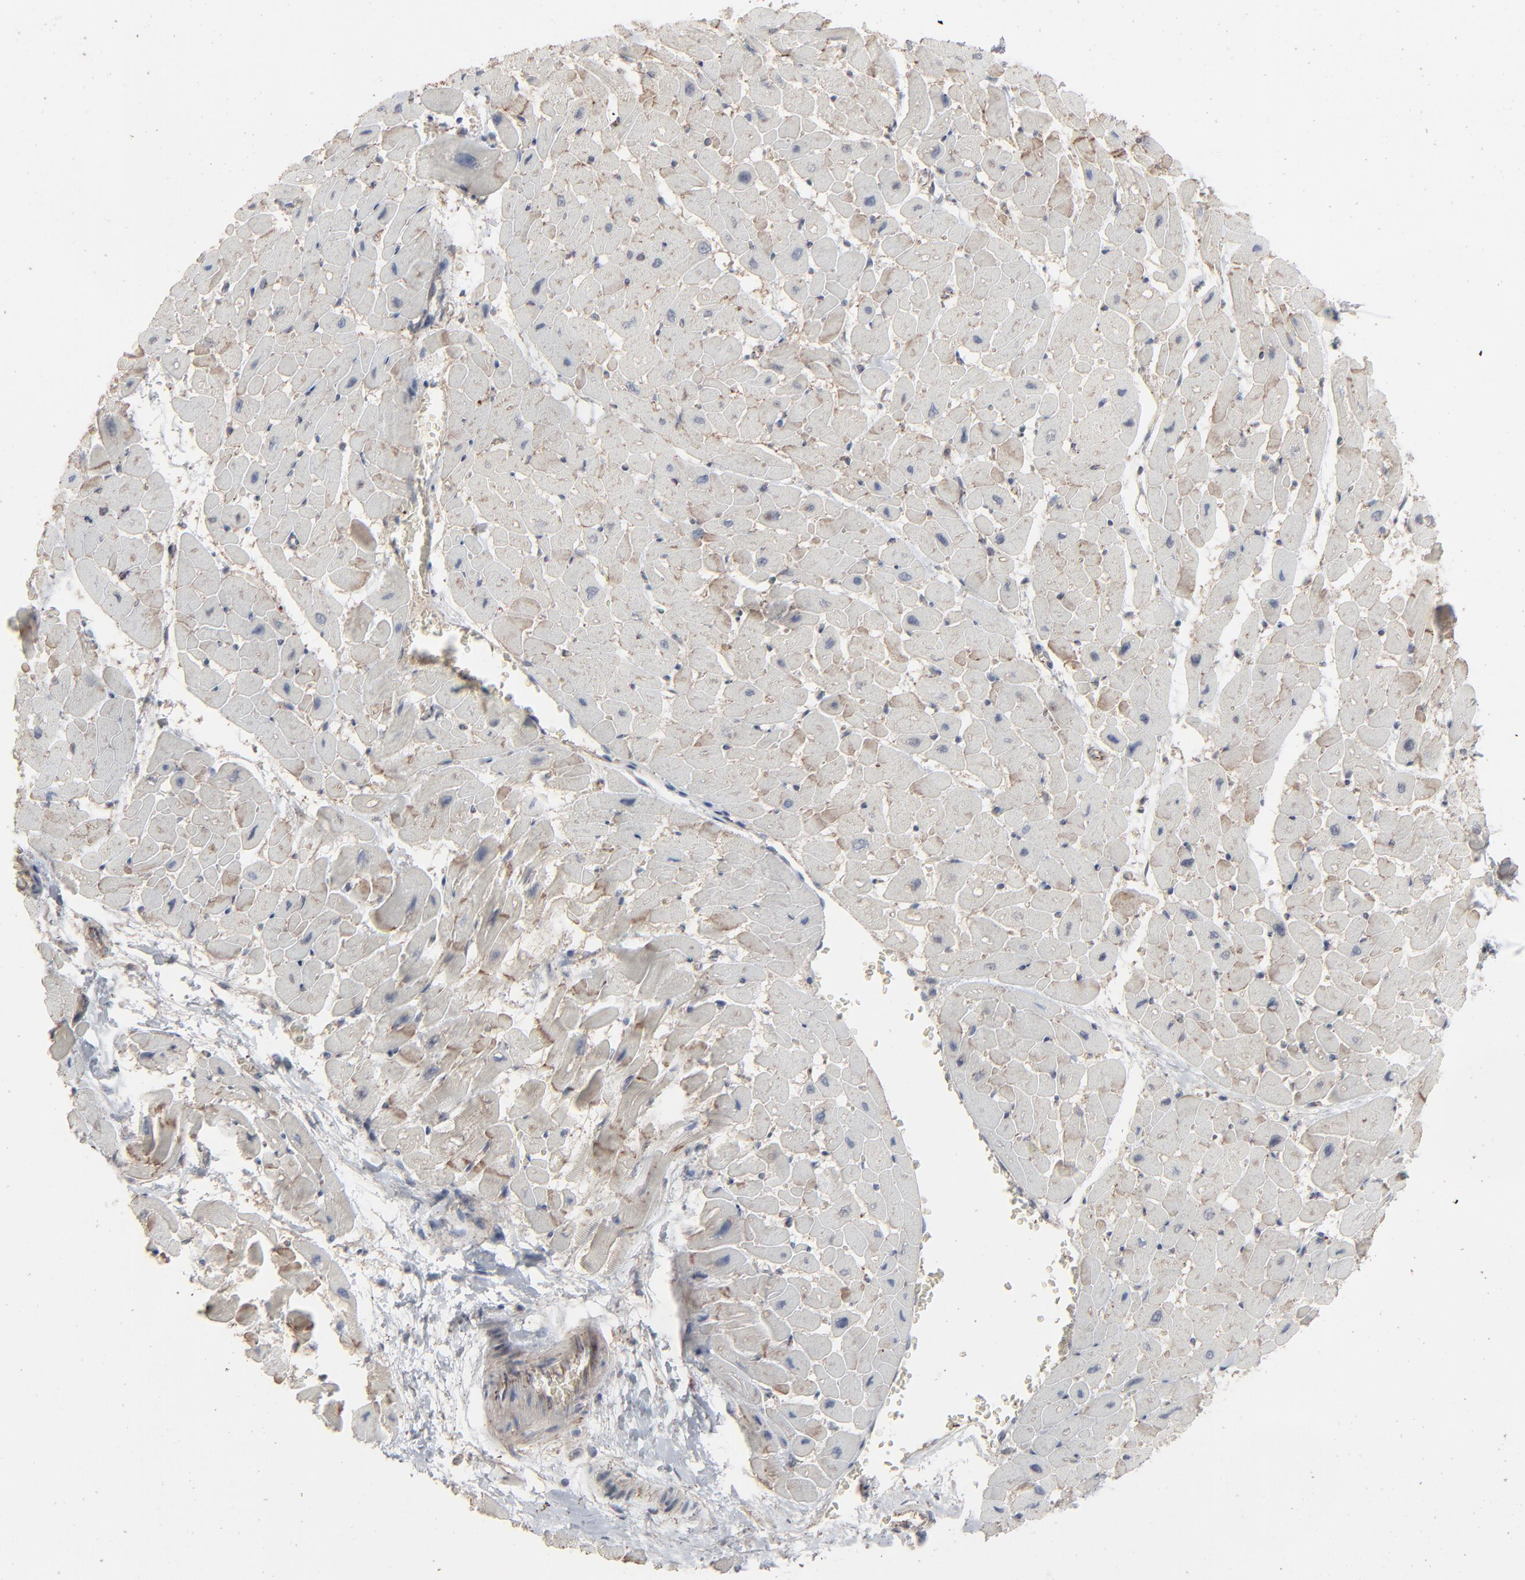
{"staining": {"intensity": "weak", "quantity": "25%-75%", "location": "cytoplasmic/membranous"}, "tissue": "heart muscle", "cell_type": "Cardiomyocytes", "image_type": "normal", "snomed": [{"axis": "morphology", "description": "Normal tissue, NOS"}, {"axis": "topography", "description": "Heart"}], "caption": "Immunohistochemistry (DAB) staining of benign human heart muscle exhibits weak cytoplasmic/membranous protein staining in approximately 25%-75% of cardiomyocytes. (Stains: DAB (3,3'-diaminobenzidine) in brown, nuclei in blue, Microscopy: brightfield microscopy at high magnification).", "gene": "JAM3", "patient": {"sex": "male", "age": 45}}